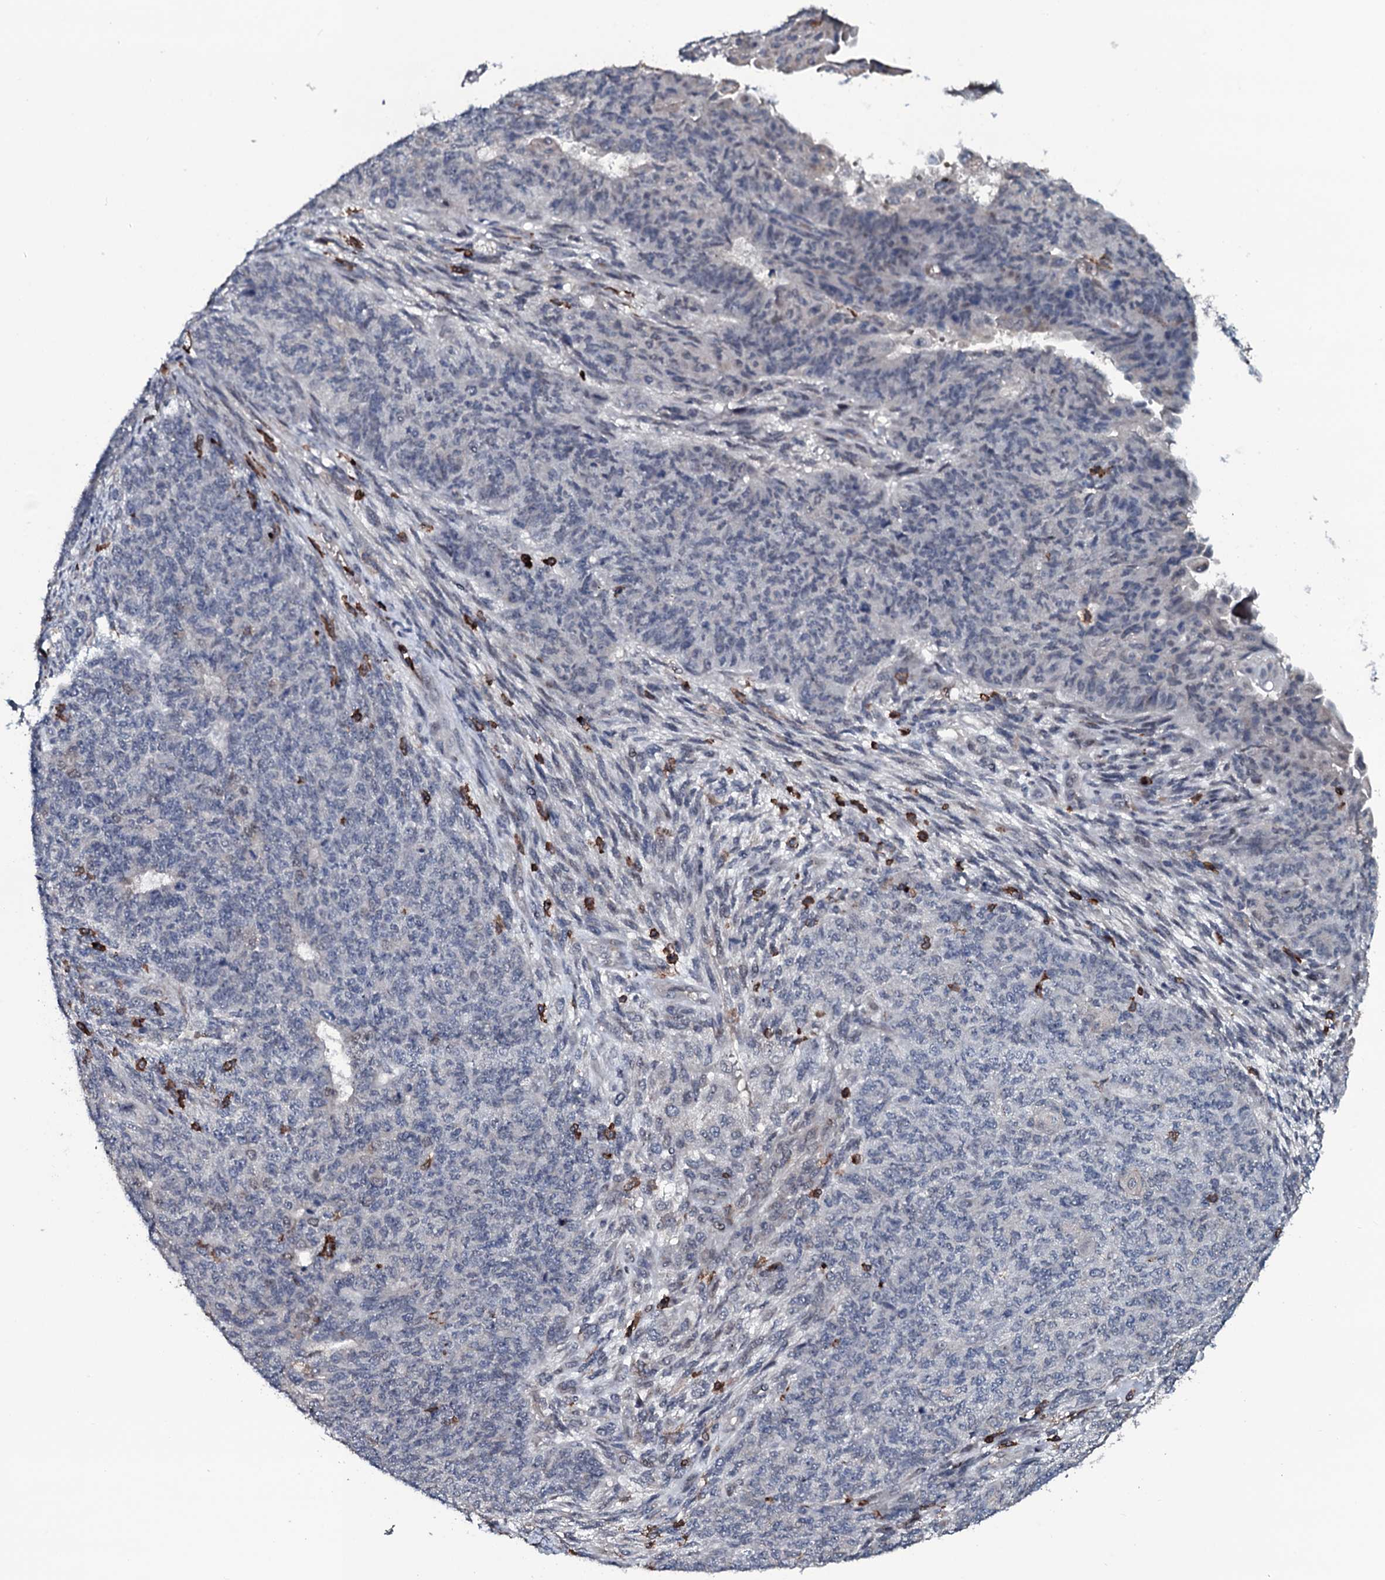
{"staining": {"intensity": "negative", "quantity": "none", "location": "none"}, "tissue": "endometrial cancer", "cell_type": "Tumor cells", "image_type": "cancer", "snomed": [{"axis": "morphology", "description": "Adenocarcinoma, NOS"}, {"axis": "topography", "description": "Endometrium"}], "caption": "Immunohistochemical staining of human adenocarcinoma (endometrial) demonstrates no significant positivity in tumor cells.", "gene": "OGFOD2", "patient": {"sex": "female", "age": 32}}